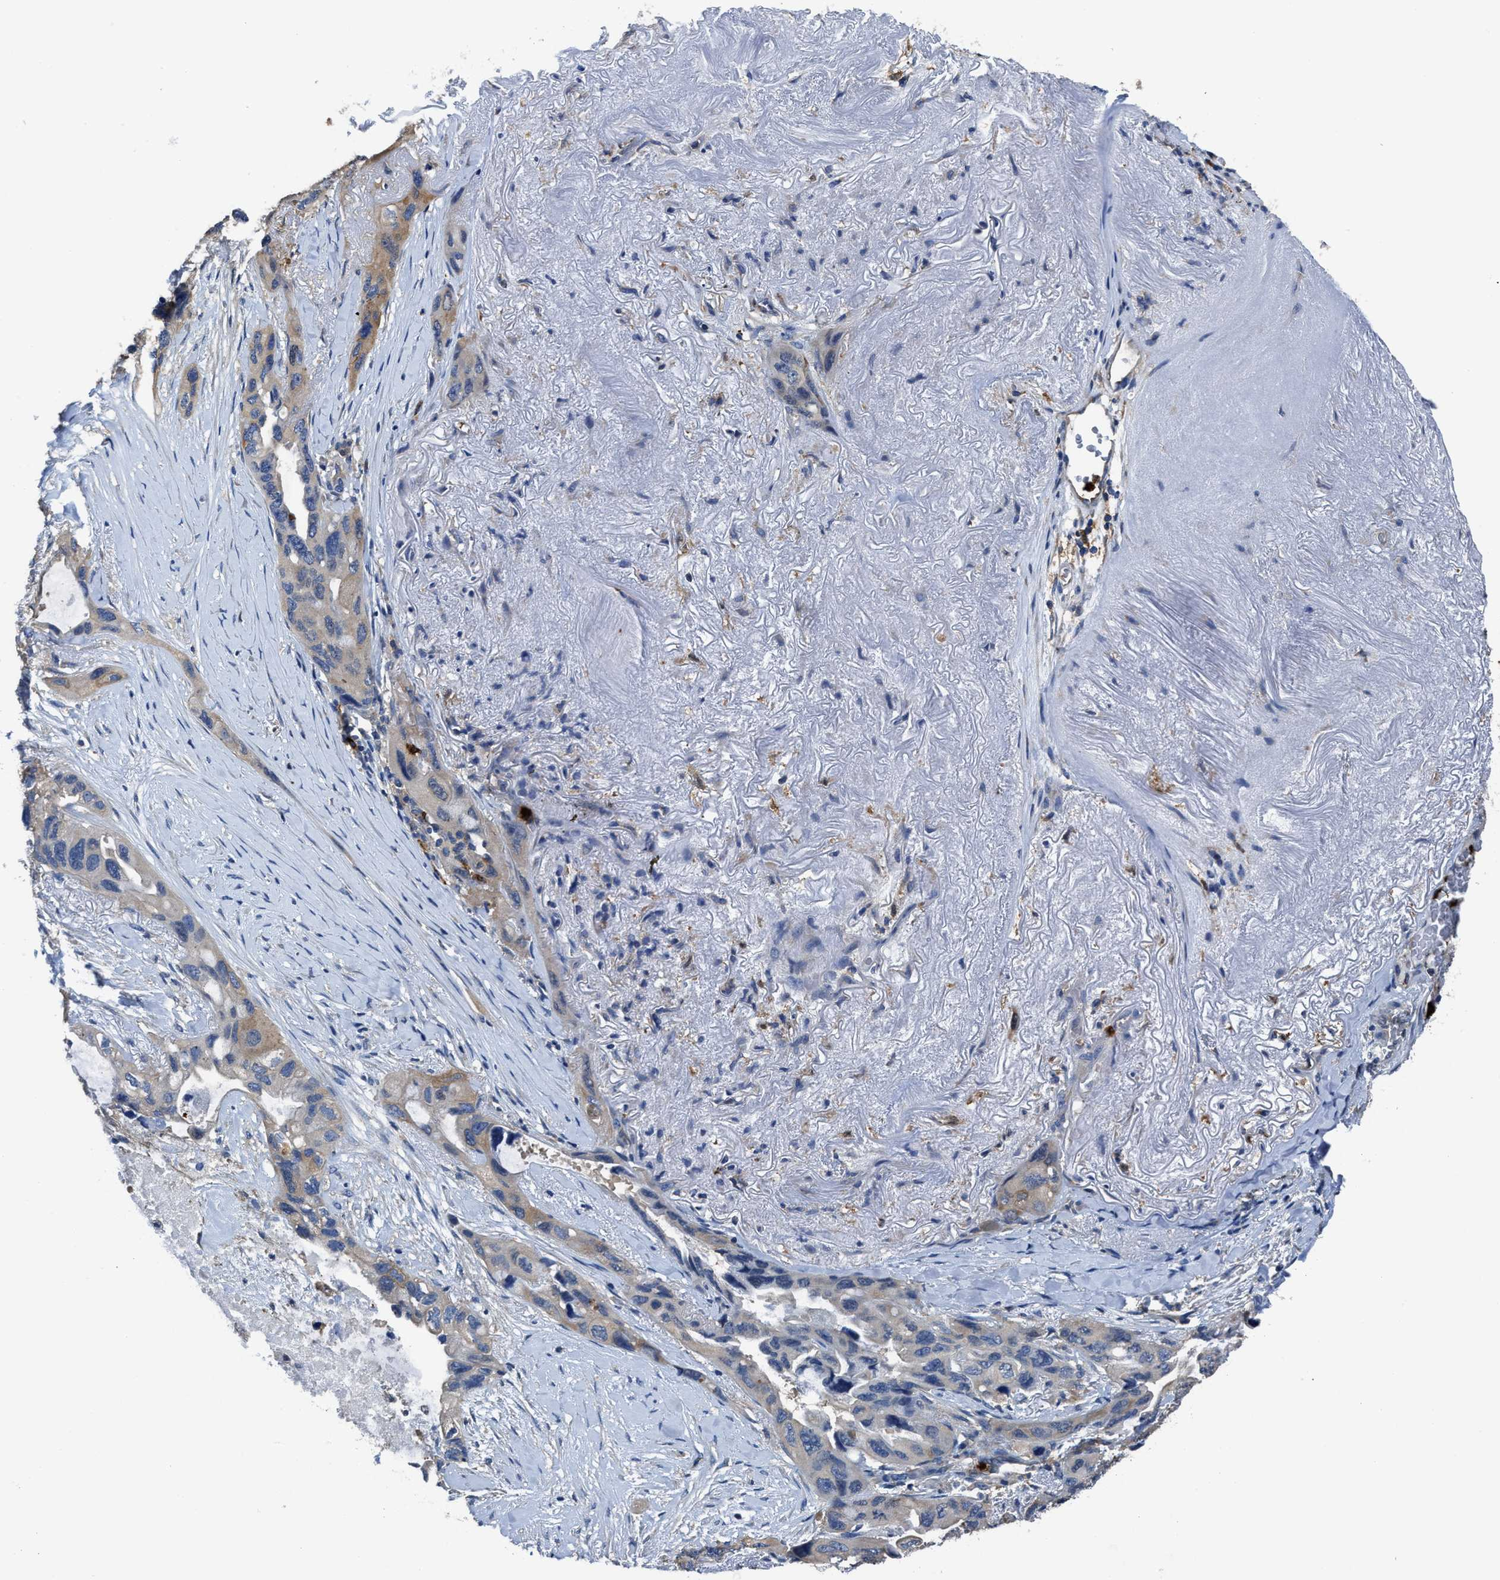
{"staining": {"intensity": "moderate", "quantity": "25%-75%", "location": "cytoplasmic/membranous"}, "tissue": "lung cancer", "cell_type": "Tumor cells", "image_type": "cancer", "snomed": [{"axis": "morphology", "description": "Squamous cell carcinoma, NOS"}, {"axis": "topography", "description": "Lung"}], "caption": "Immunohistochemistry (IHC) image of neoplastic tissue: human lung cancer stained using immunohistochemistry displays medium levels of moderate protein expression localized specifically in the cytoplasmic/membranous of tumor cells, appearing as a cytoplasmic/membranous brown color.", "gene": "TRAF6", "patient": {"sex": "female", "age": 73}}